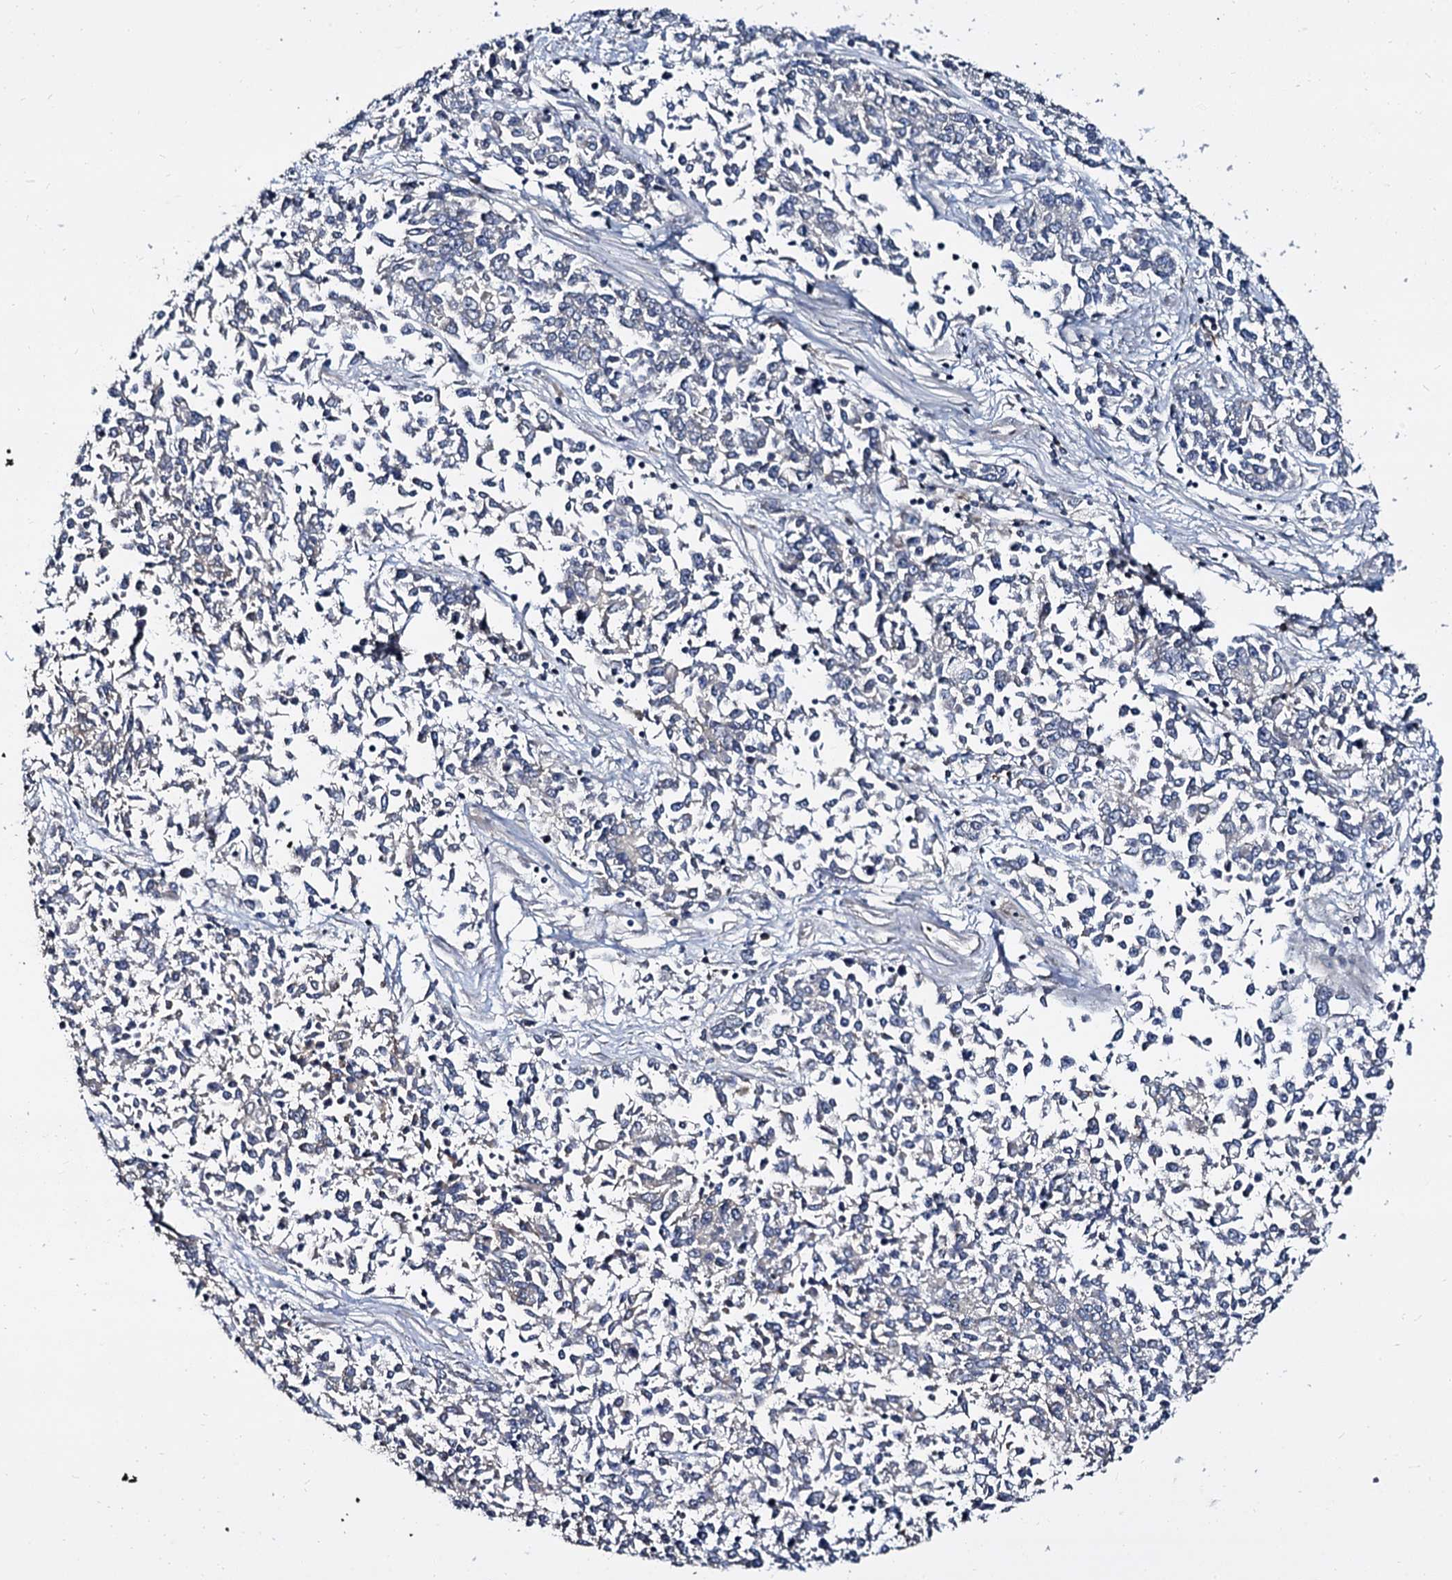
{"staining": {"intensity": "negative", "quantity": "none", "location": "none"}, "tissue": "endometrial cancer", "cell_type": "Tumor cells", "image_type": "cancer", "snomed": [{"axis": "morphology", "description": "Adenocarcinoma, NOS"}, {"axis": "topography", "description": "Endometrium"}], "caption": "Immunohistochemical staining of human endometrial cancer displays no significant staining in tumor cells. The staining was performed using DAB to visualize the protein expression in brown, while the nuclei were stained in blue with hematoxylin (Magnification: 20x).", "gene": "ANKRD13A", "patient": {"sex": "female", "age": 50}}